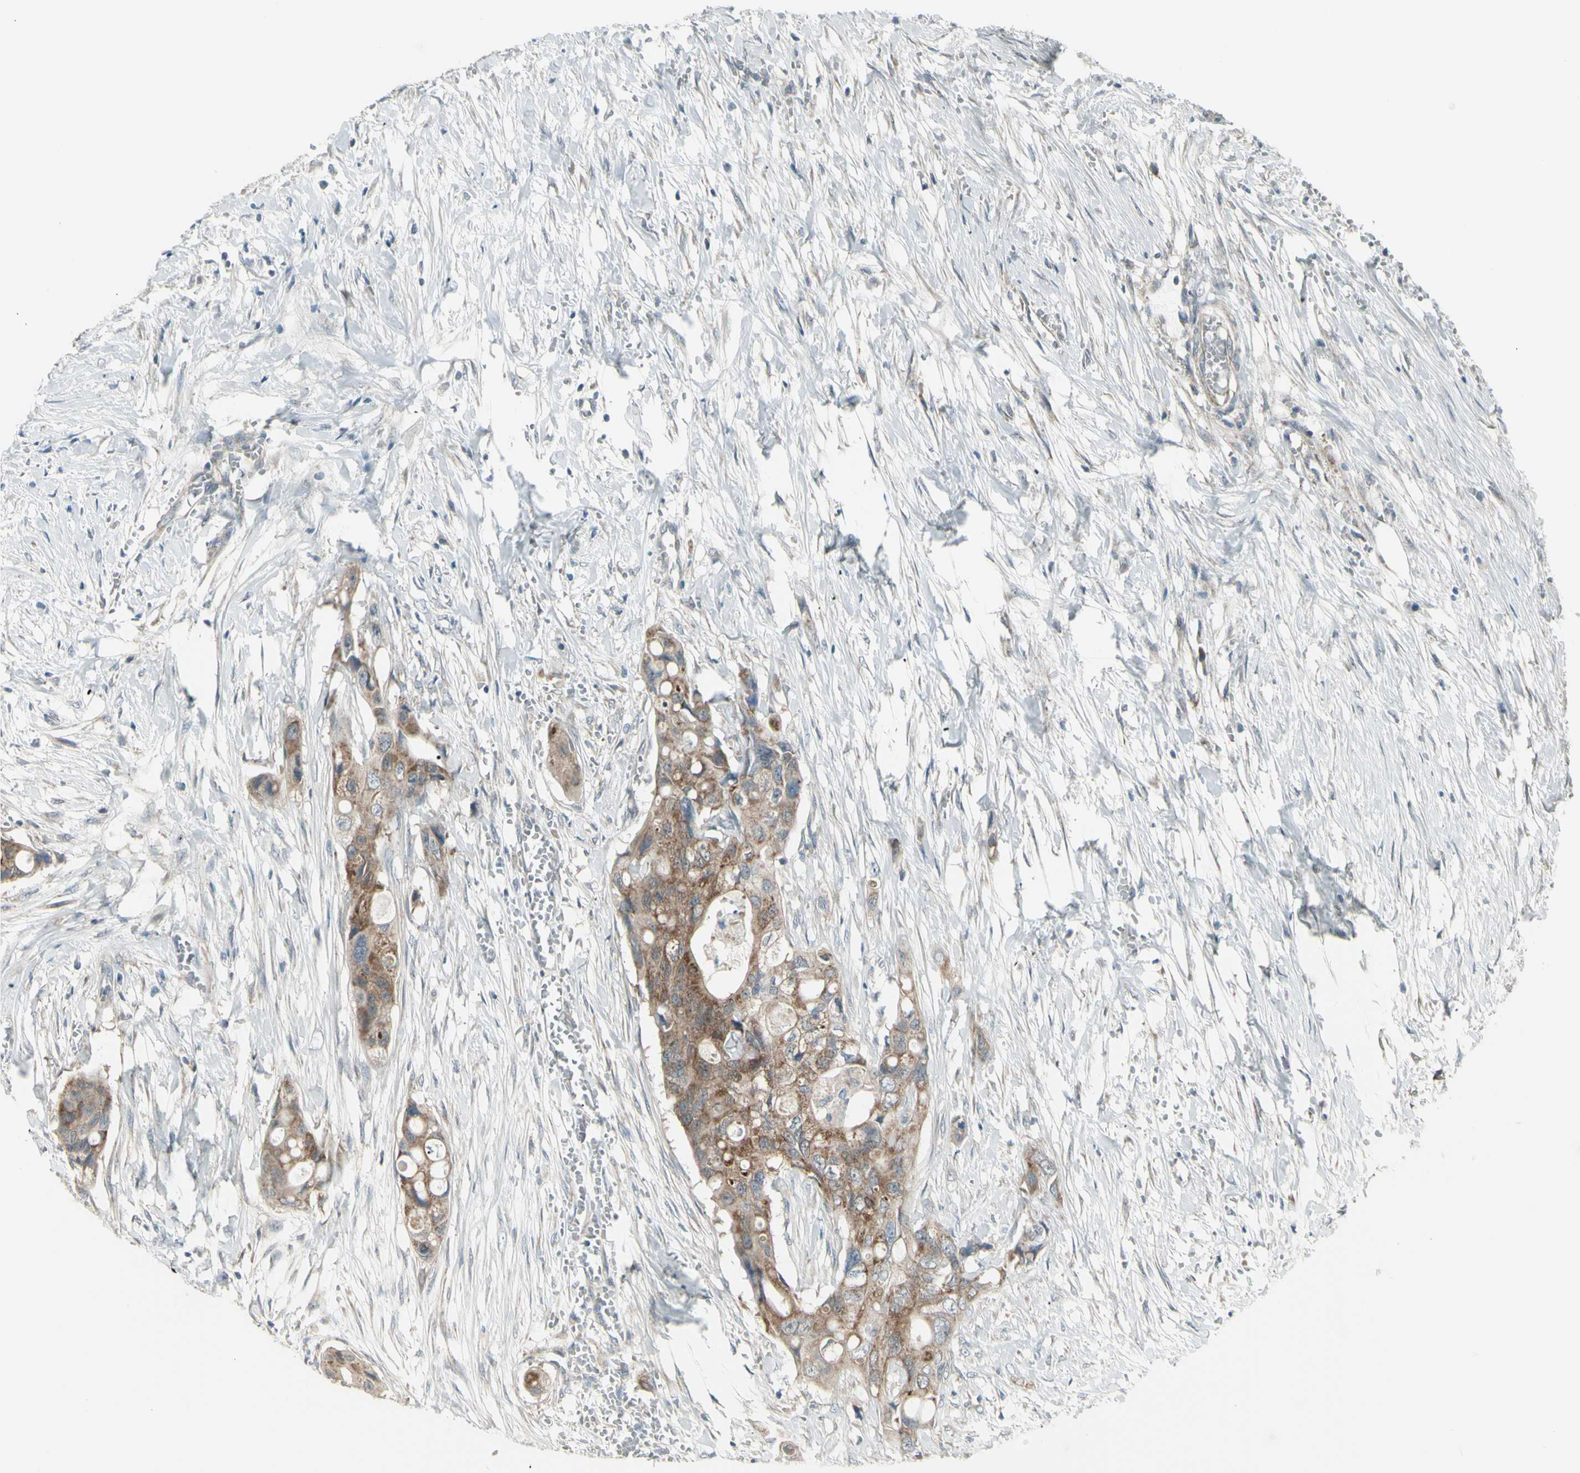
{"staining": {"intensity": "moderate", "quantity": "<25%", "location": "cytoplasmic/membranous"}, "tissue": "colorectal cancer", "cell_type": "Tumor cells", "image_type": "cancer", "snomed": [{"axis": "morphology", "description": "Adenocarcinoma, NOS"}, {"axis": "topography", "description": "Colon"}], "caption": "Human colorectal adenocarcinoma stained with a brown dye exhibits moderate cytoplasmic/membranous positive expression in about <25% of tumor cells.", "gene": "NAXD", "patient": {"sex": "female", "age": 57}}